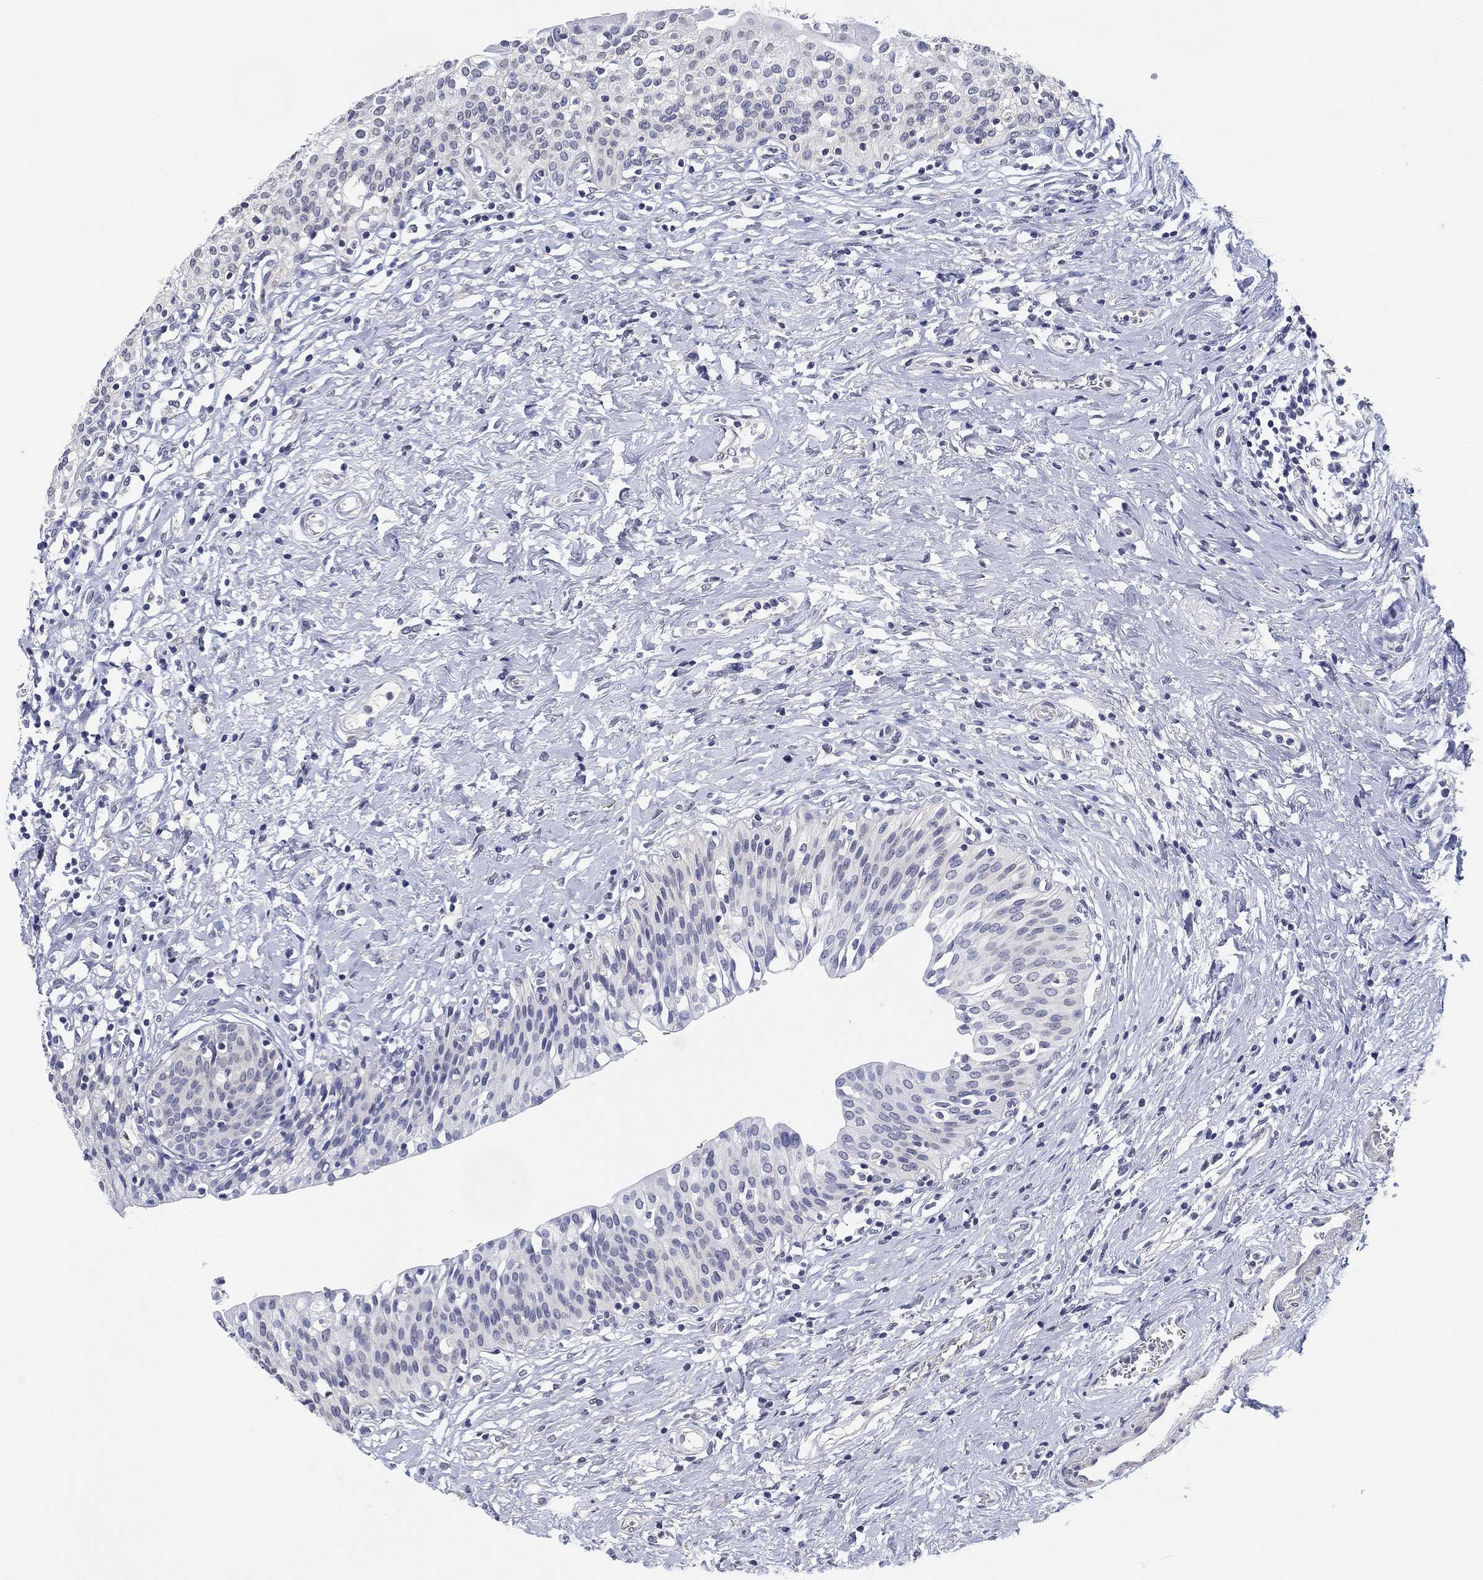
{"staining": {"intensity": "negative", "quantity": "none", "location": "none"}, "tissue": "urinary bladder", "cell_type": "Urothelial cells", "image_type": "normal", "snomed": [{"axis": "morphology", "description": "Normal tissue, NOS"}, {"axis": "topography", "description": "Urinary bladder"}], "caption": "Immunohistochemistry (IHC) of benign urinary bladder reveals no expression in urothelial cells.", "gene": "OTUB2", "patient": {"sex": "male", "age": 76}}